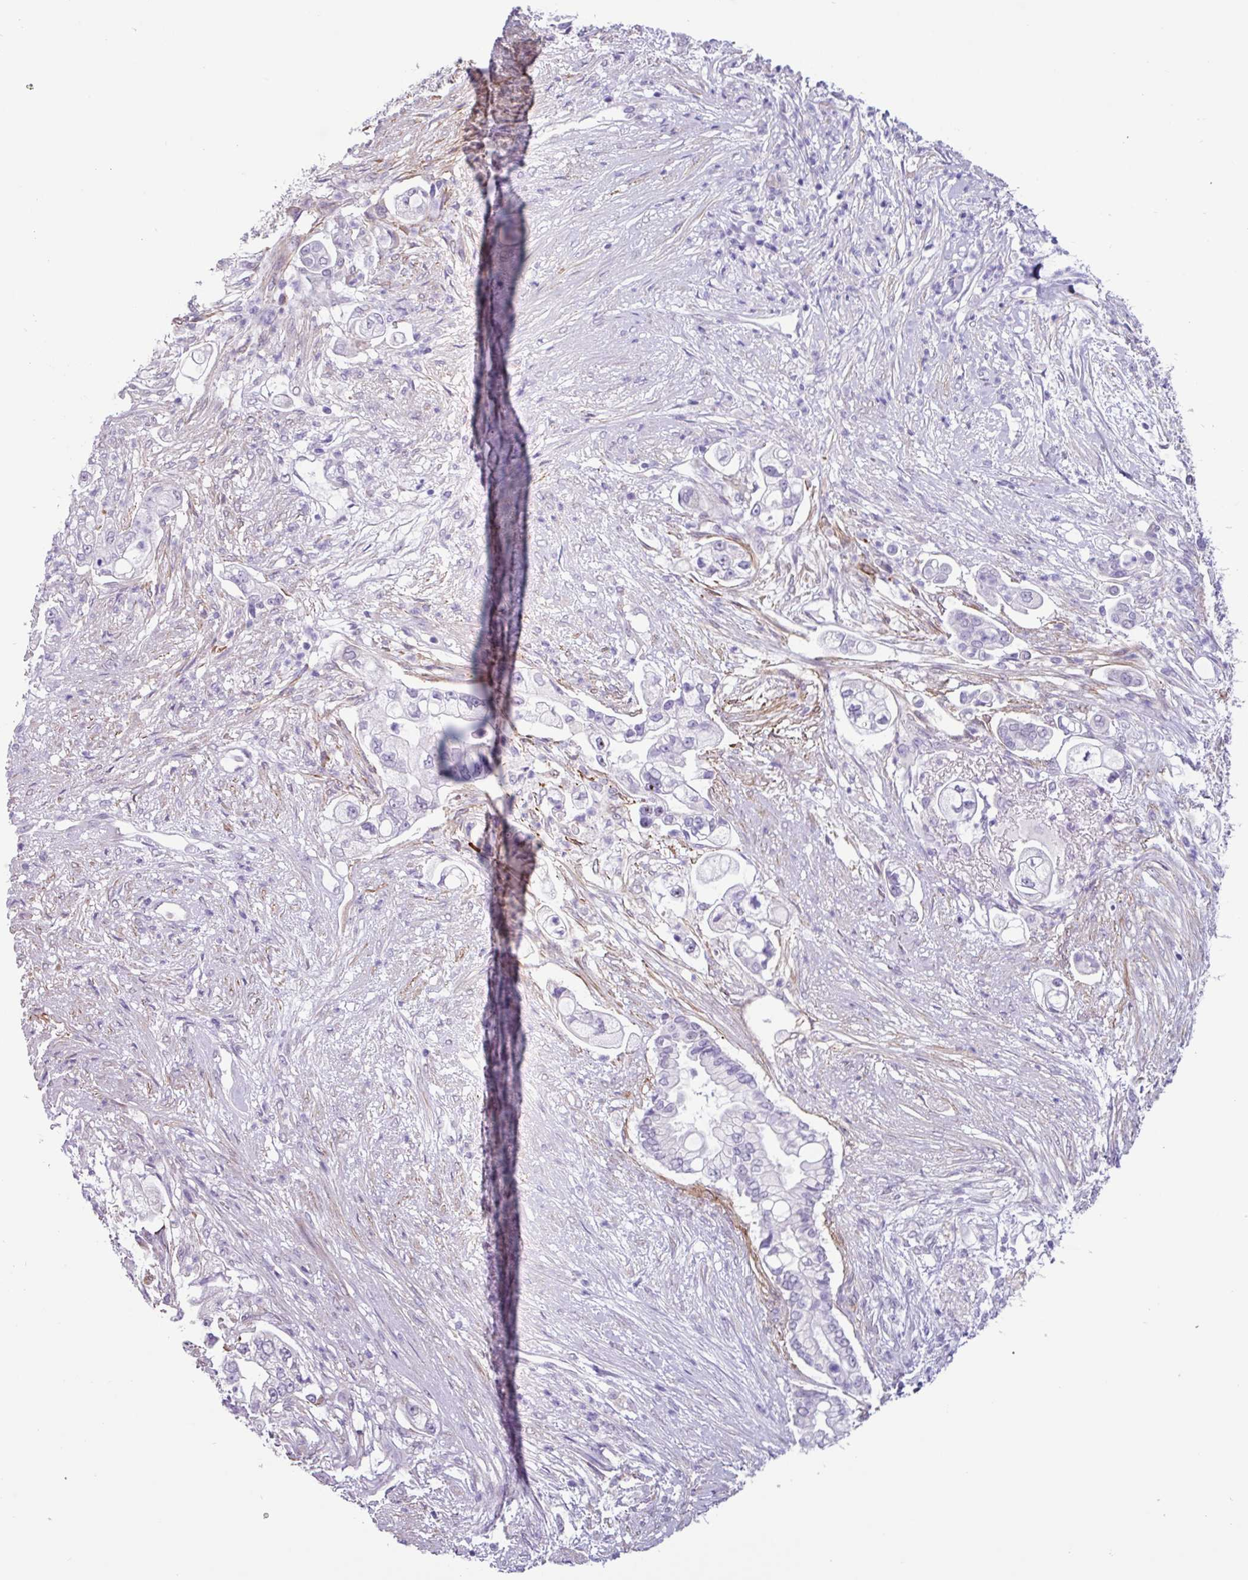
{"staining": {"intensity": "negative", "quantity": "none", "location": "none"}, "tissue": "pancreatic cancer", "cell_type": "Tumor cells", "image_type": "cancer", "snomed": [{"axis": "morphology", "description": "Adenocarcinoma, NOS"}, {"axis": "topography", "description": "Pancreas"}], "caption": "There is no significant staining in tumor cells of pancreatic adenocarcinoma. The staining was performed using DAB to visualize the protein expression in brown, while the nuclei were stained in blue with hematoxylin (Magnification: 20x).", "gene": "OTX1", "patient": {"sex": "female", "age": 69}}